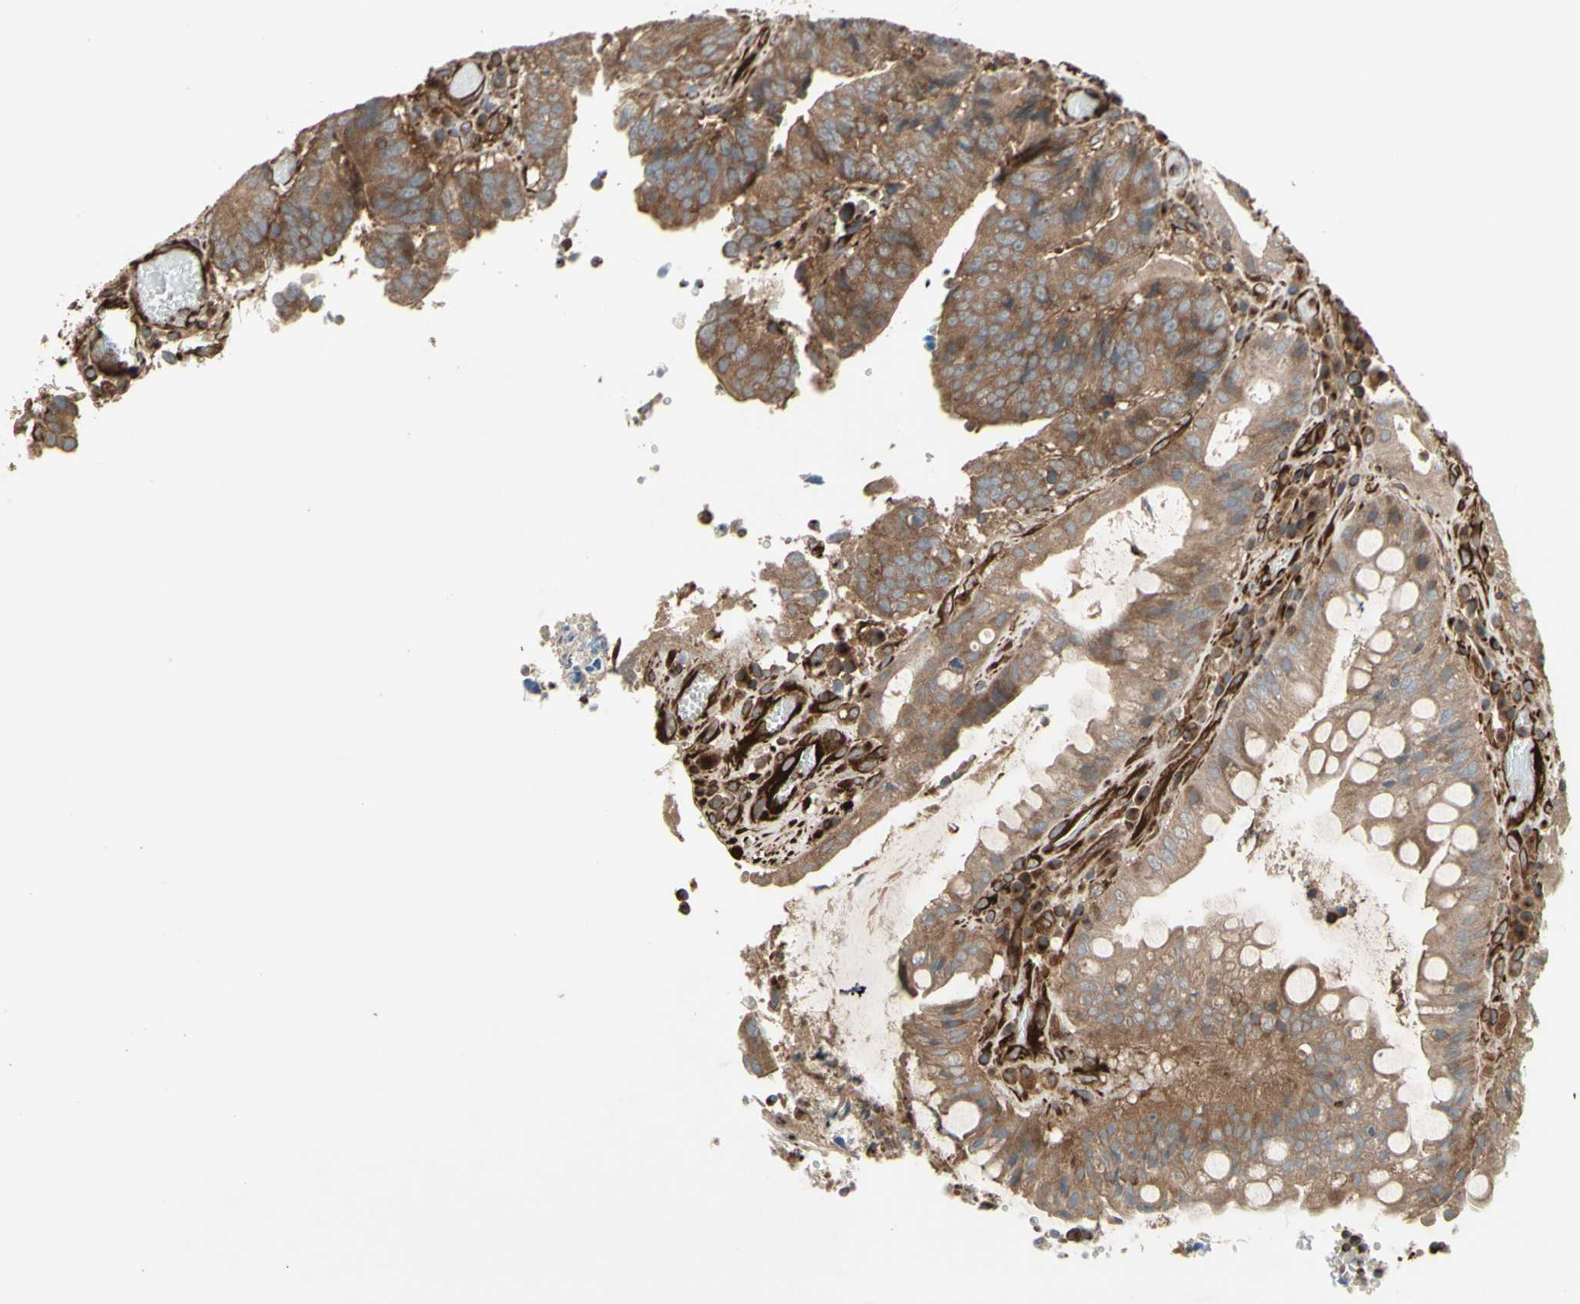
{"staining": {"intensity": "moderate", "quantity": ">75%", "location": "cytoplasmic/membranous"}, "tissue": "colorectal cancer", "cell_type": "Tumor cells", "image_type": "cancer", "snomed": [{"axis": "morphology", "description": "Adenocarcinoma, NOS"}, {"axis": "topography", "description": "Rectum"}], "caption": "This histopathology image exhibits IHC staining of colorectal cancer (adenocarcinoma), with medium moderate cytoplasmic/membranous positivity in about >75% of tumor cells.", "gene": "TRAF2", "patient": {"sex": "male", "age": 72}}